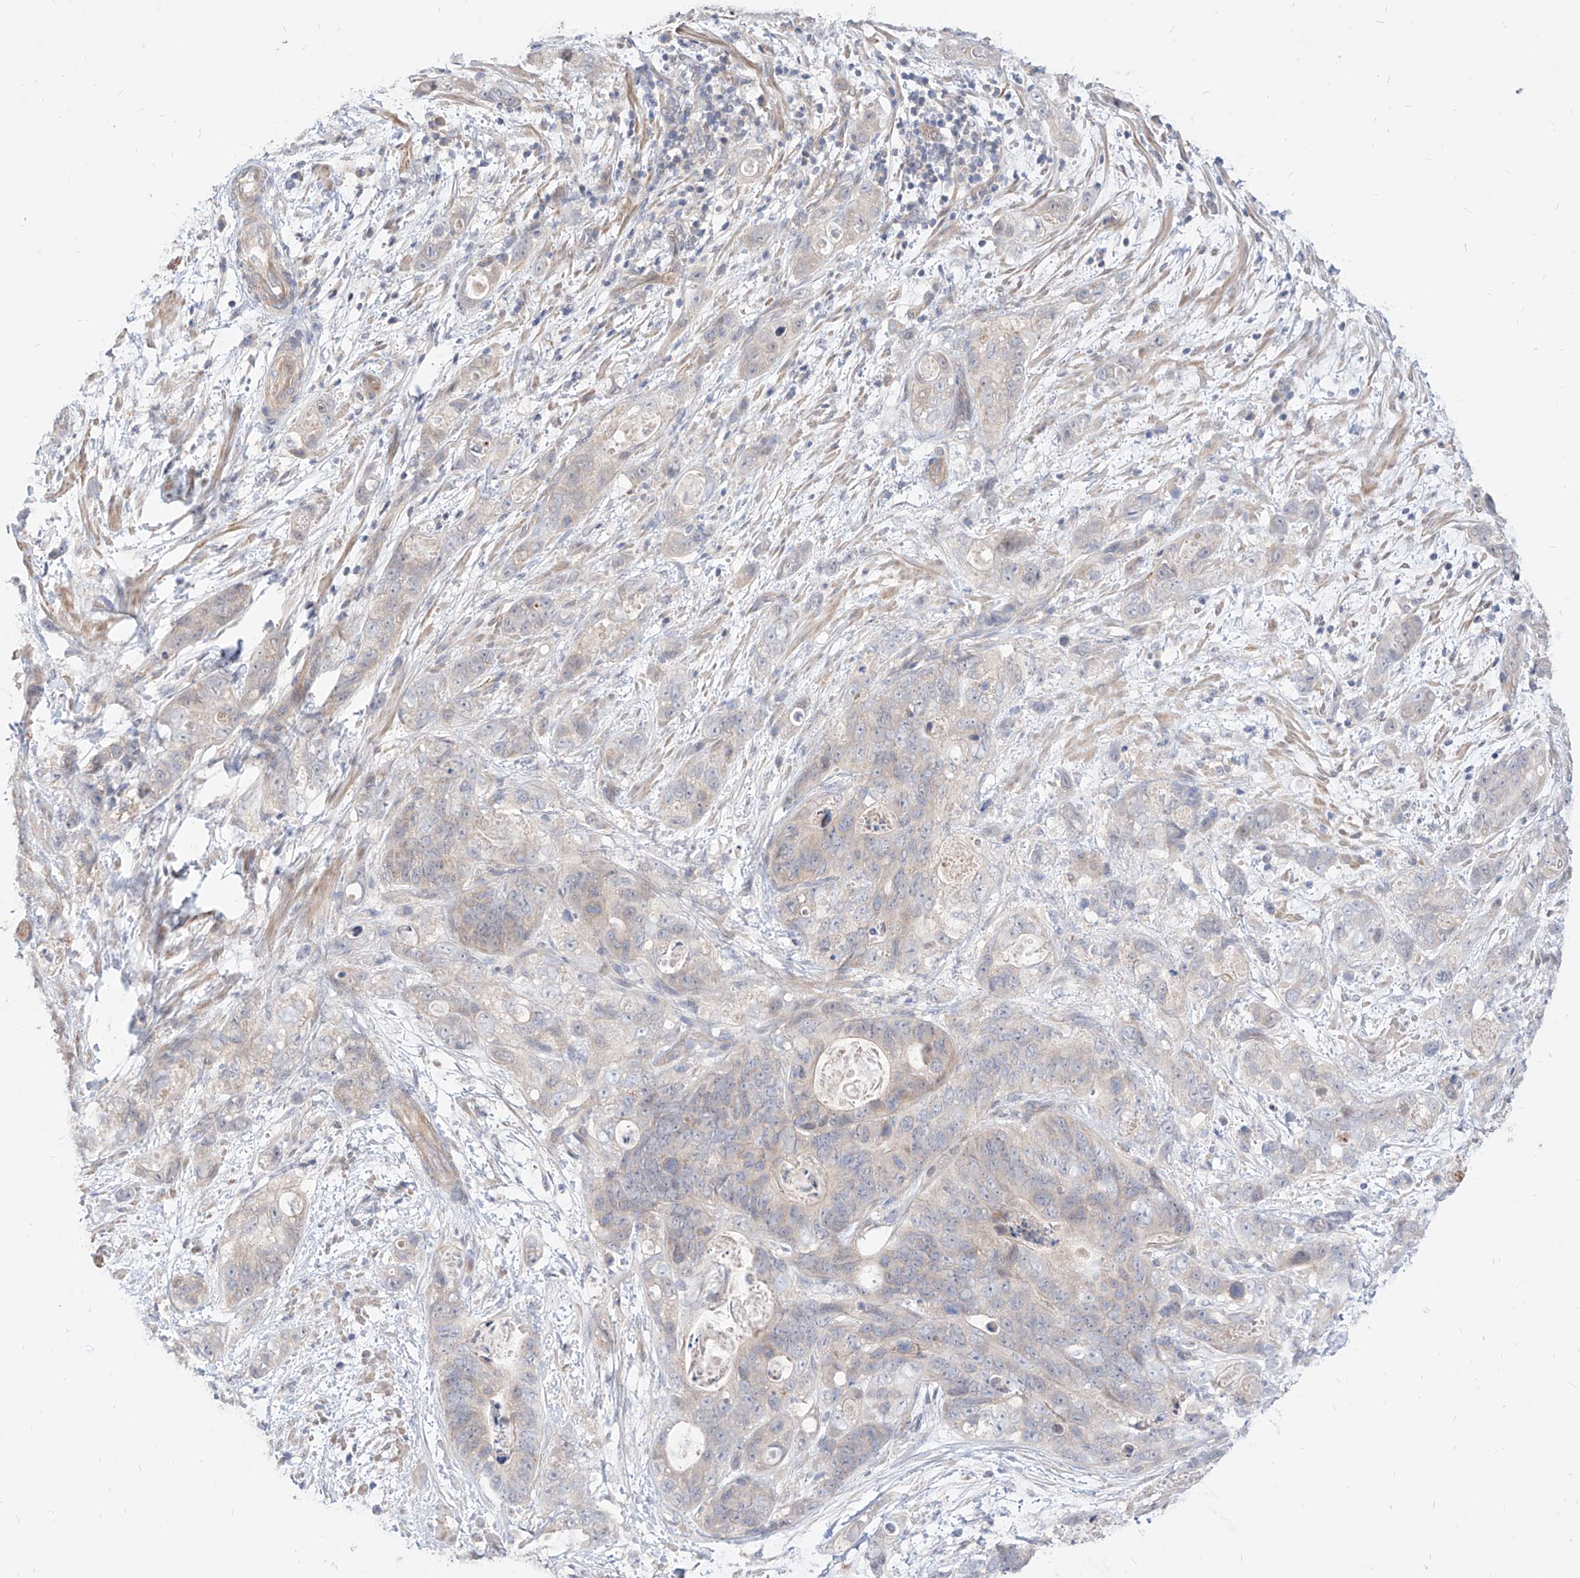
{"staining": {"intensity": "negative", "quantity": "none", "location": "none"}, "tissue": "stomach cancer", "cell_type": "Tumor cells", "image_type": "cancer", "snomed": [{"axis": "morphology", "description": "Normal tissue, NOS"}, {"axis": "morphology", "description": "Adenocarcinoma, NOS"}, {"axis": "topography", "description": "Stomach"}], "caption": "An image of human stomach cancer is negative for staining in tumor cells.", "gene": "TSNAX", "patient": {"sex": "female", "age": 89}}